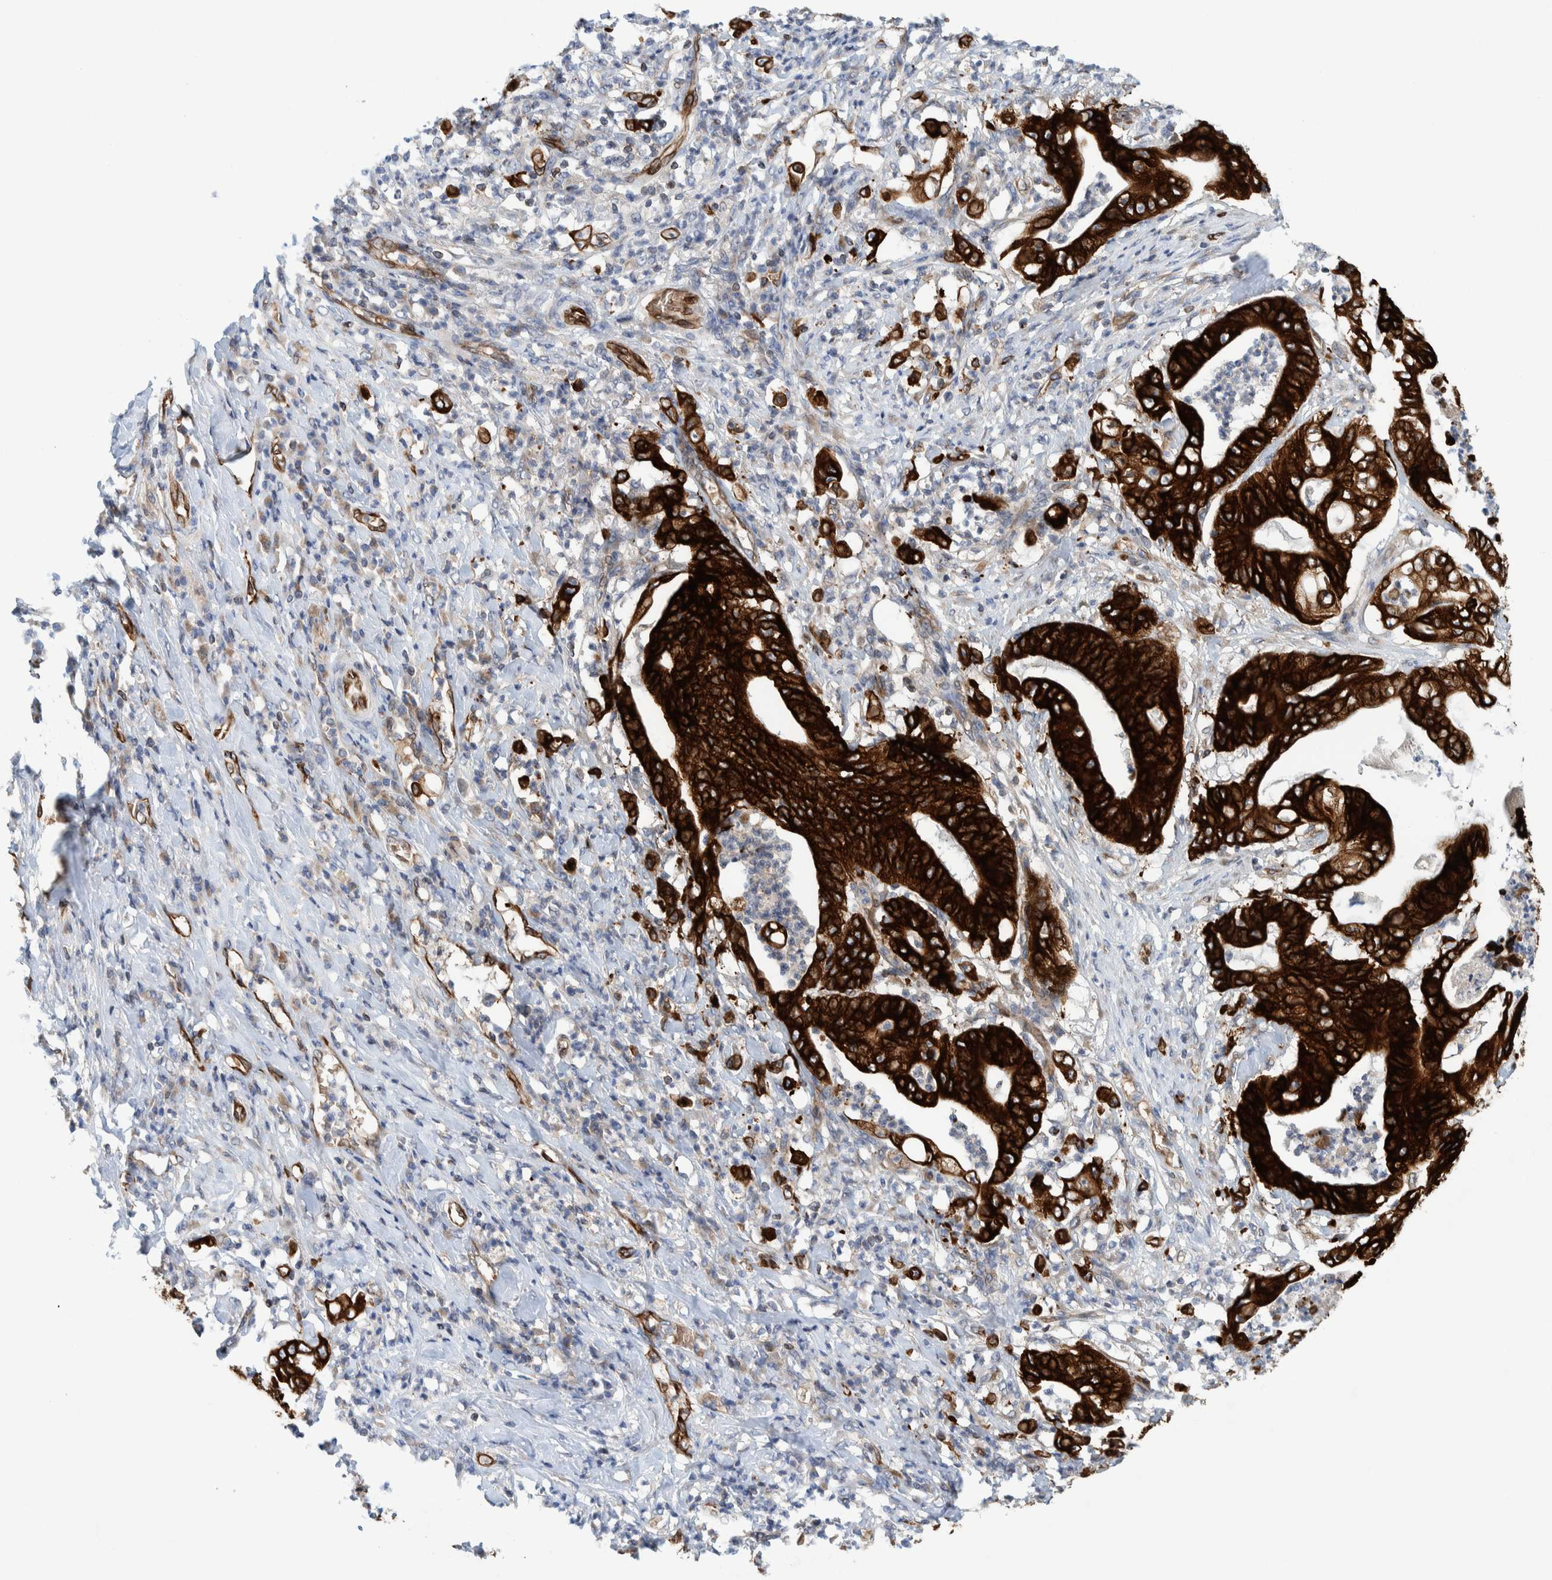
{"staining": {"intensity": "strong", "quantity": ">75%", "location": "cytoplasmic/membranous"}, "tissue": "stomach cancer", "cell_type": "Tumor cells", "image_type": "cancer", "snomed": [{"axis": "morphology", "description": "Adenocarcinoma, NOS"}, {"axis": "topography", "description": "Stomach"}], "caption": "DAB (3,3'-diaminobenzidine) immunohistochemical staining of human stomach adenocarcinoma exhibits strong cytoplasmic/membranous protein staining in about >75% of tumor cells. (brown staining indicates protein expression, while blue staining denotes nuclei).", "gene": "THEM6", "patient": {"sex": "female", "age": 73}}